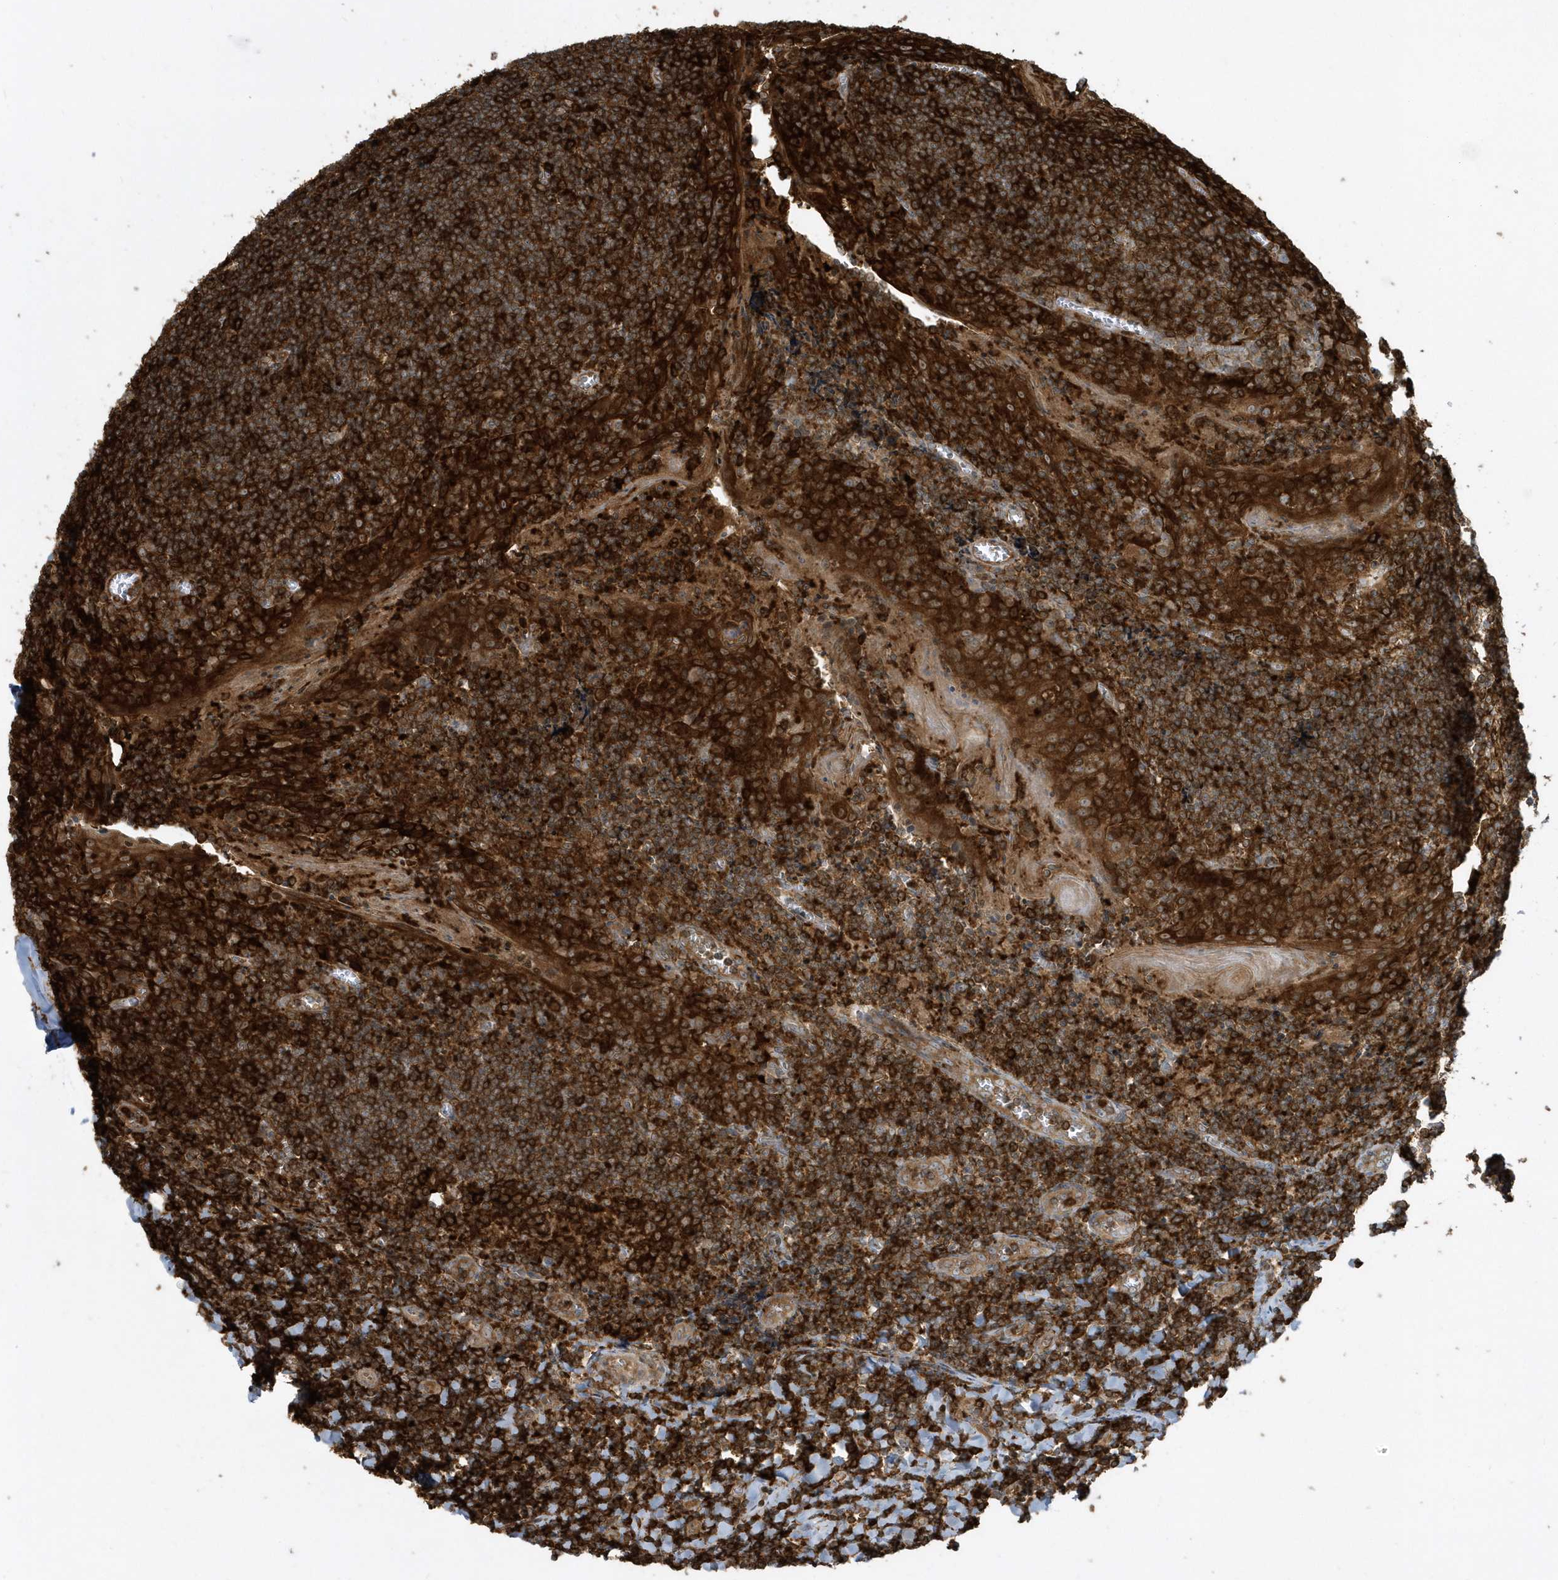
{"staining": {"intensity": "strong", "quantity": ">75%", "location": "cytoplasmic/membranous"}, "tissue": "tonsil", "cell_type": "Germinal center cells", "image_type": "normal", "snomed": [{"axis": "morphology", "description": "Normal tissue, NOS"}, {"axis": "topography", "description": "Tonsil"}], "caption": "A high-resolution photomicrograph shows immunohistochemistry staining of benign tonsil, which displays strong cytoplasmic/membranous expression in approximately >75% of germinal center cells.", "gene": "CLCN6", "patient": {"sex": "male", "age": 27}}